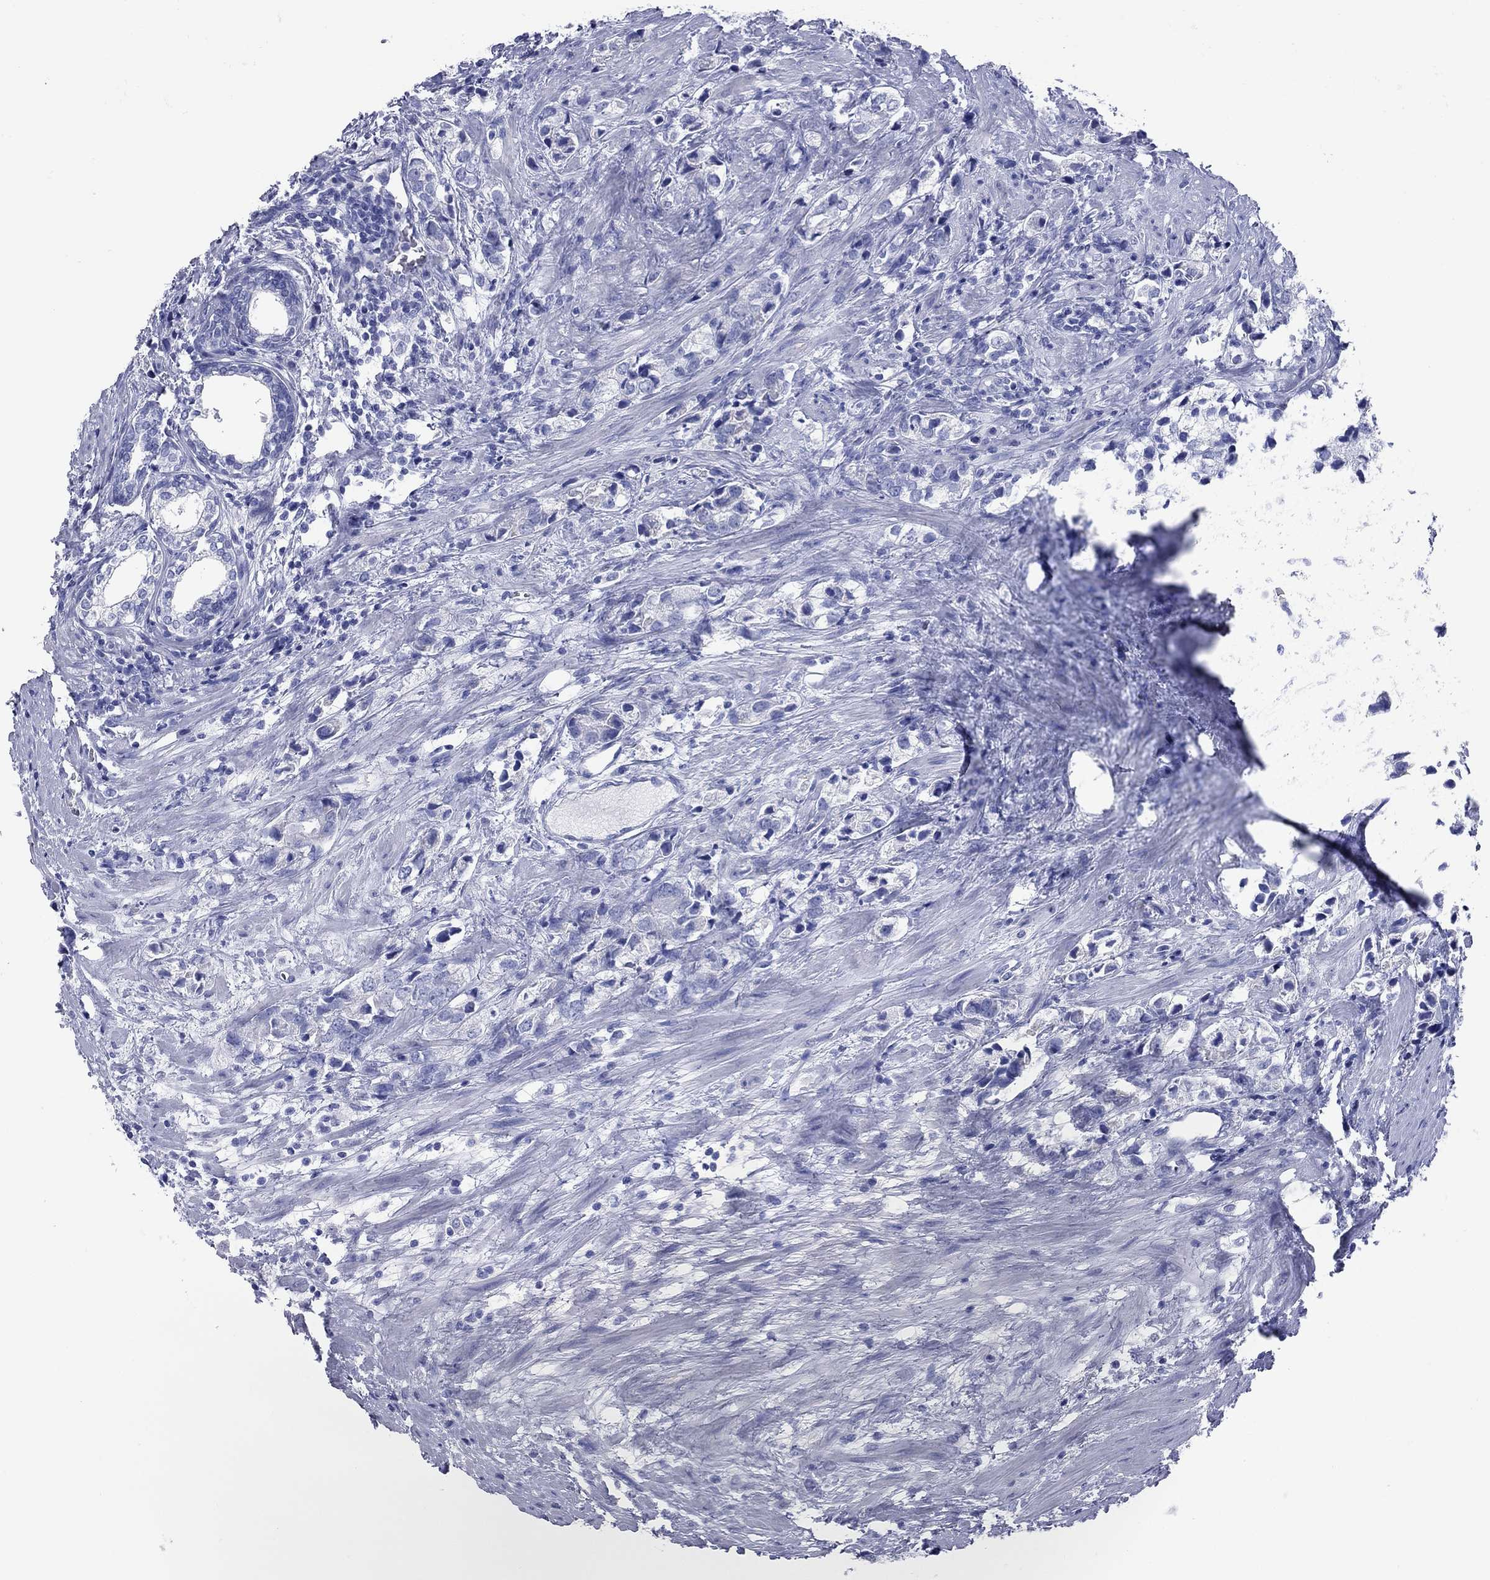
{"staining": {"intensity": "negative", "quantity": "none", "location": "none"}, "tissue": "prostate cancer", "cell_type": "Tumor cells", "image_type": "cancer", "snomed": [{"axis": "morphology", "description": "Adenocarcinoma, NOS"}, {"axis": "topography", "description": "Prostate and seminal vesicle, NOS"}], "caption": "IHC histopathology image of human adenocarcinoma (prostate) stained for a protein (brown), which demonstrates no expression in tumor cells. (Brightfield microscopy of DAB (3,3'-diaminobenzidine) immunohistochemistry at high magnification).", "gene": "VSIG10", "patient": {"sex": "male", "age": 63}}